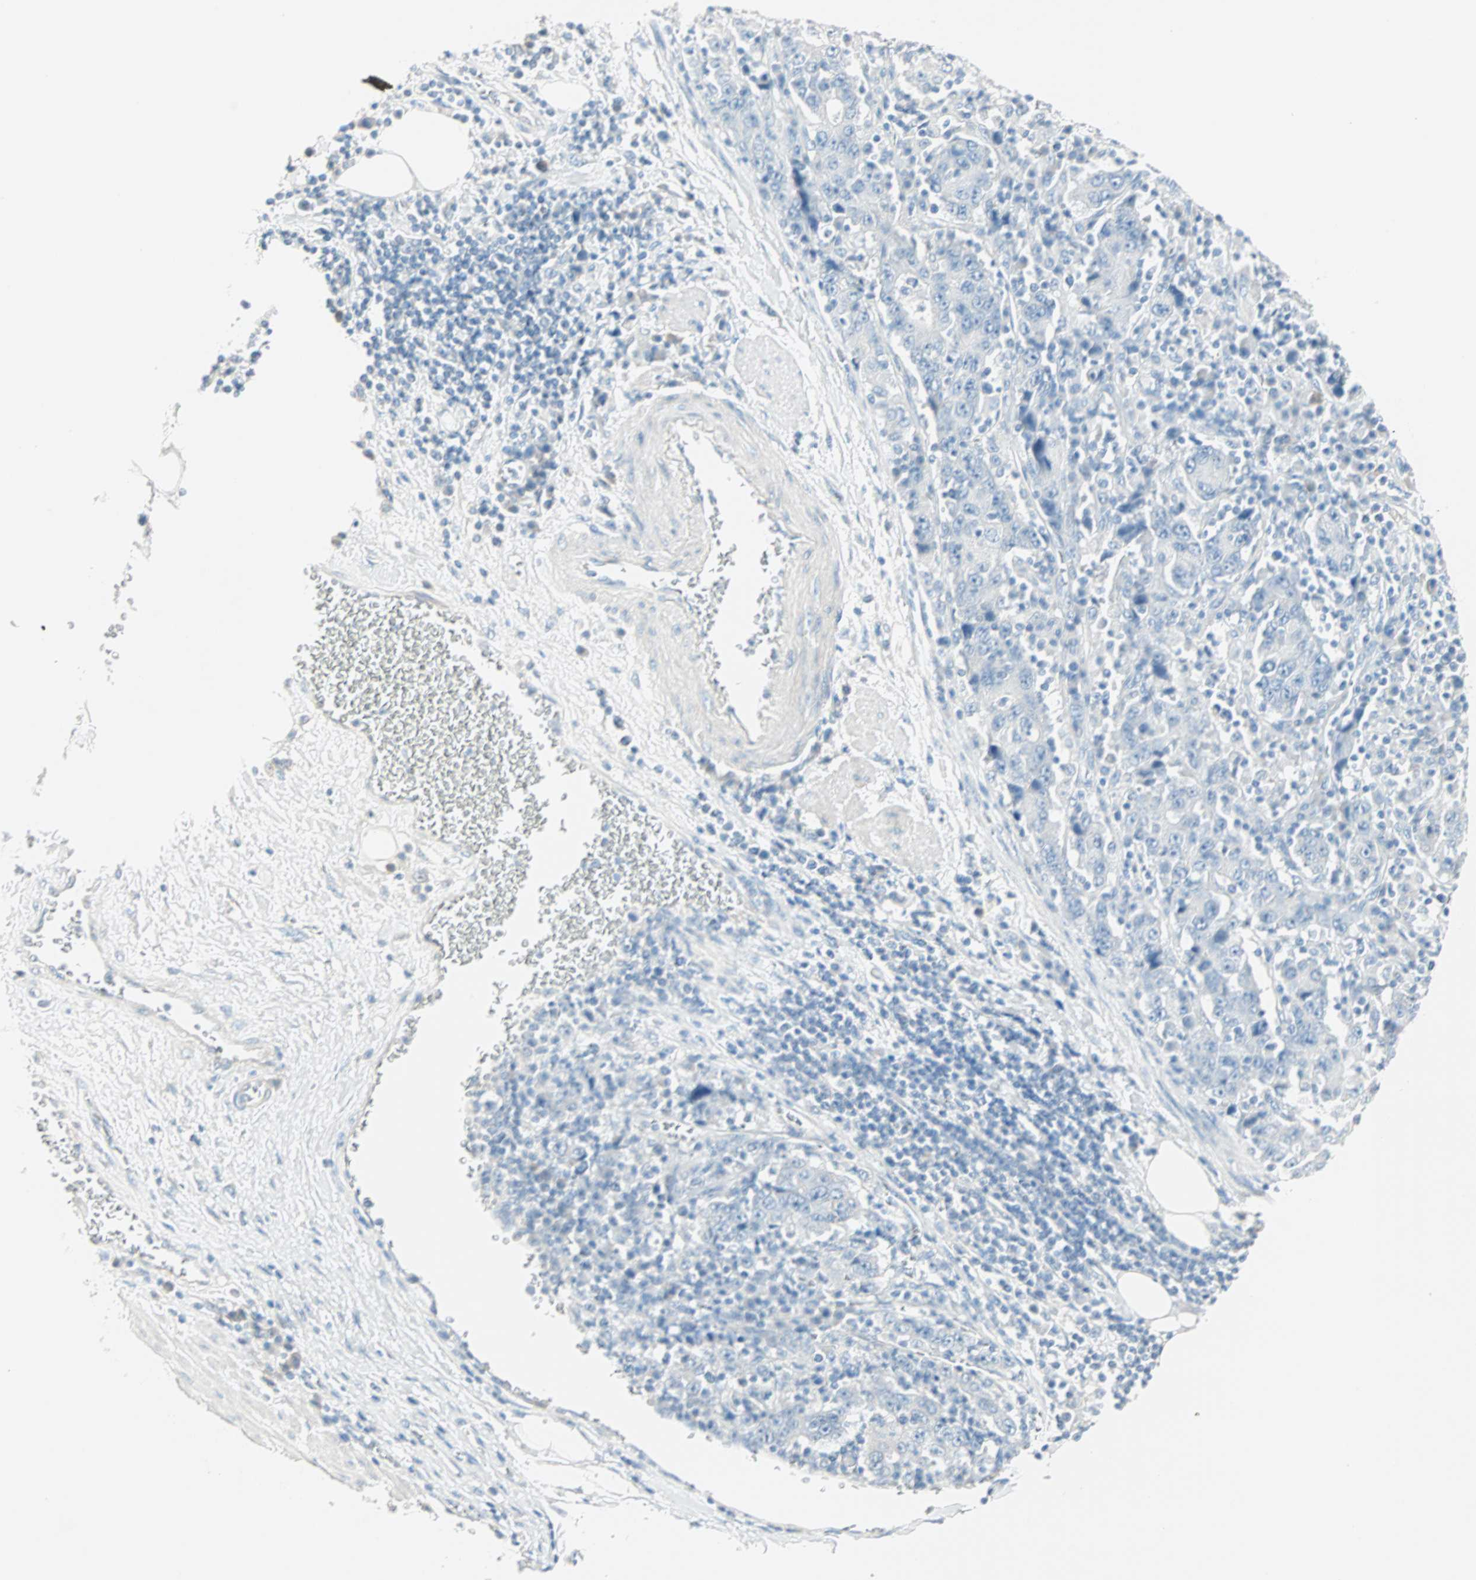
{"staining": {"intensity": "negative", "quantity": "none", "location": "none"}, "tissue": "stomach cancer", "cell_type": "Tumor cells", "image_type": "cancer", "snomed": [{"axis": "morphology", "description": "Normal tissue, NOS"}, {"axis": "morphology", "description": "Adenocarcinoma, NOS"}, {"axis": "topography", "description": "Stomach, upper"}, {"axis": "topography", "description": "Stomach"}], "caption": "A histopathology image of human stomach cancer (adenocarcinoma) is negative for staining in tumor cells.", "gene": "SULT1C2", "patient": {"sex": "male", "age": 59}}